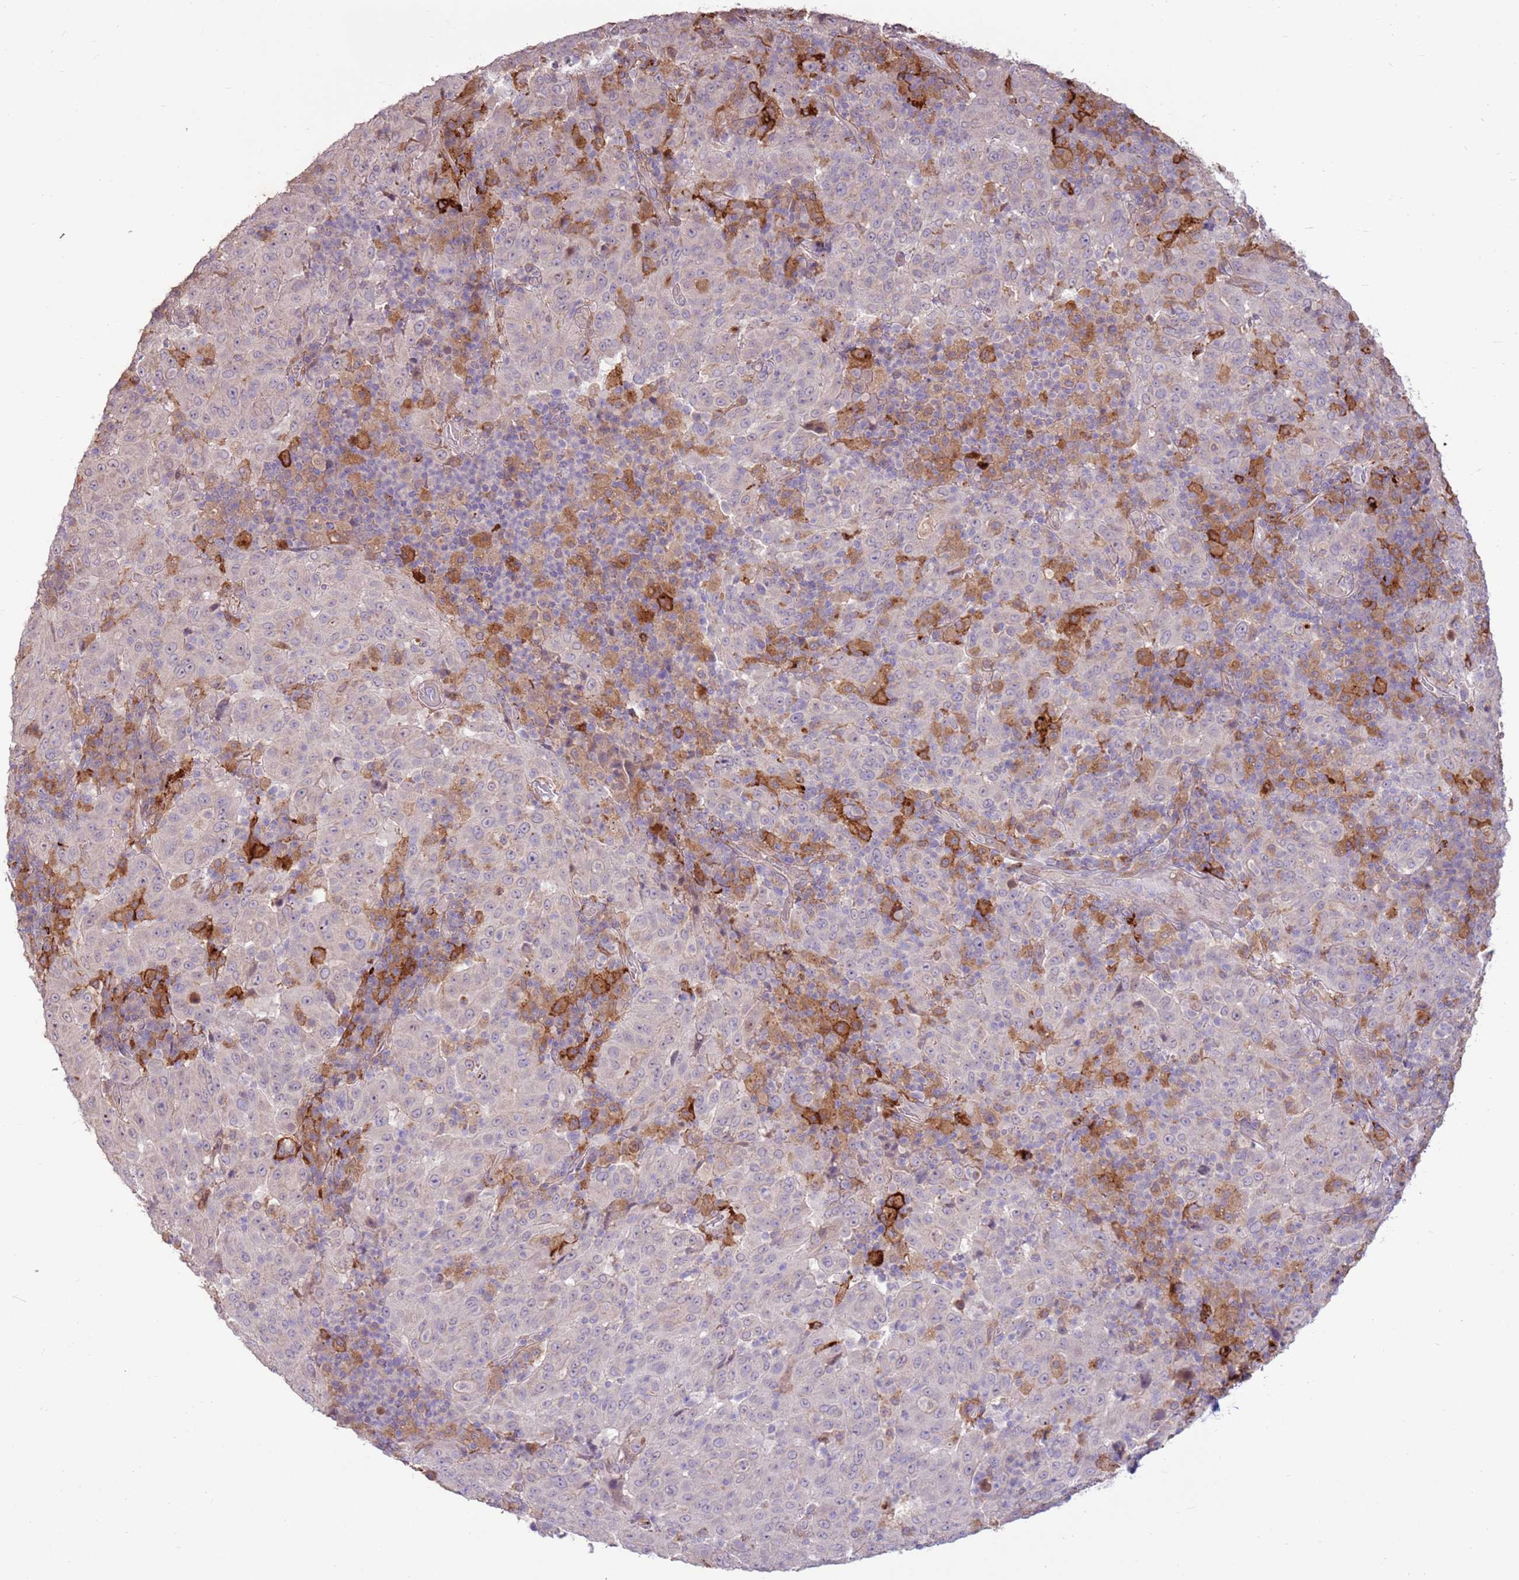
{"staining": {"intensity": "negative", "quantity": "none", "location": "none"}, "tissue": "pancreatic cancer", "cell_type": "Tumor cells", "image_type": "cancer", "snomed": [{"axis": "morphology", "description": "Adenocarcinoma, NOS"}, {"axis": "topography", "description": "Pancreas"}], "caption": "Immunohistochemical staining of adenocarcinoma (pancreatic) exhibits no significant expression in tumor cells.", "gene": "LGI4", "patient": {"sex": "male", "age": 63}}